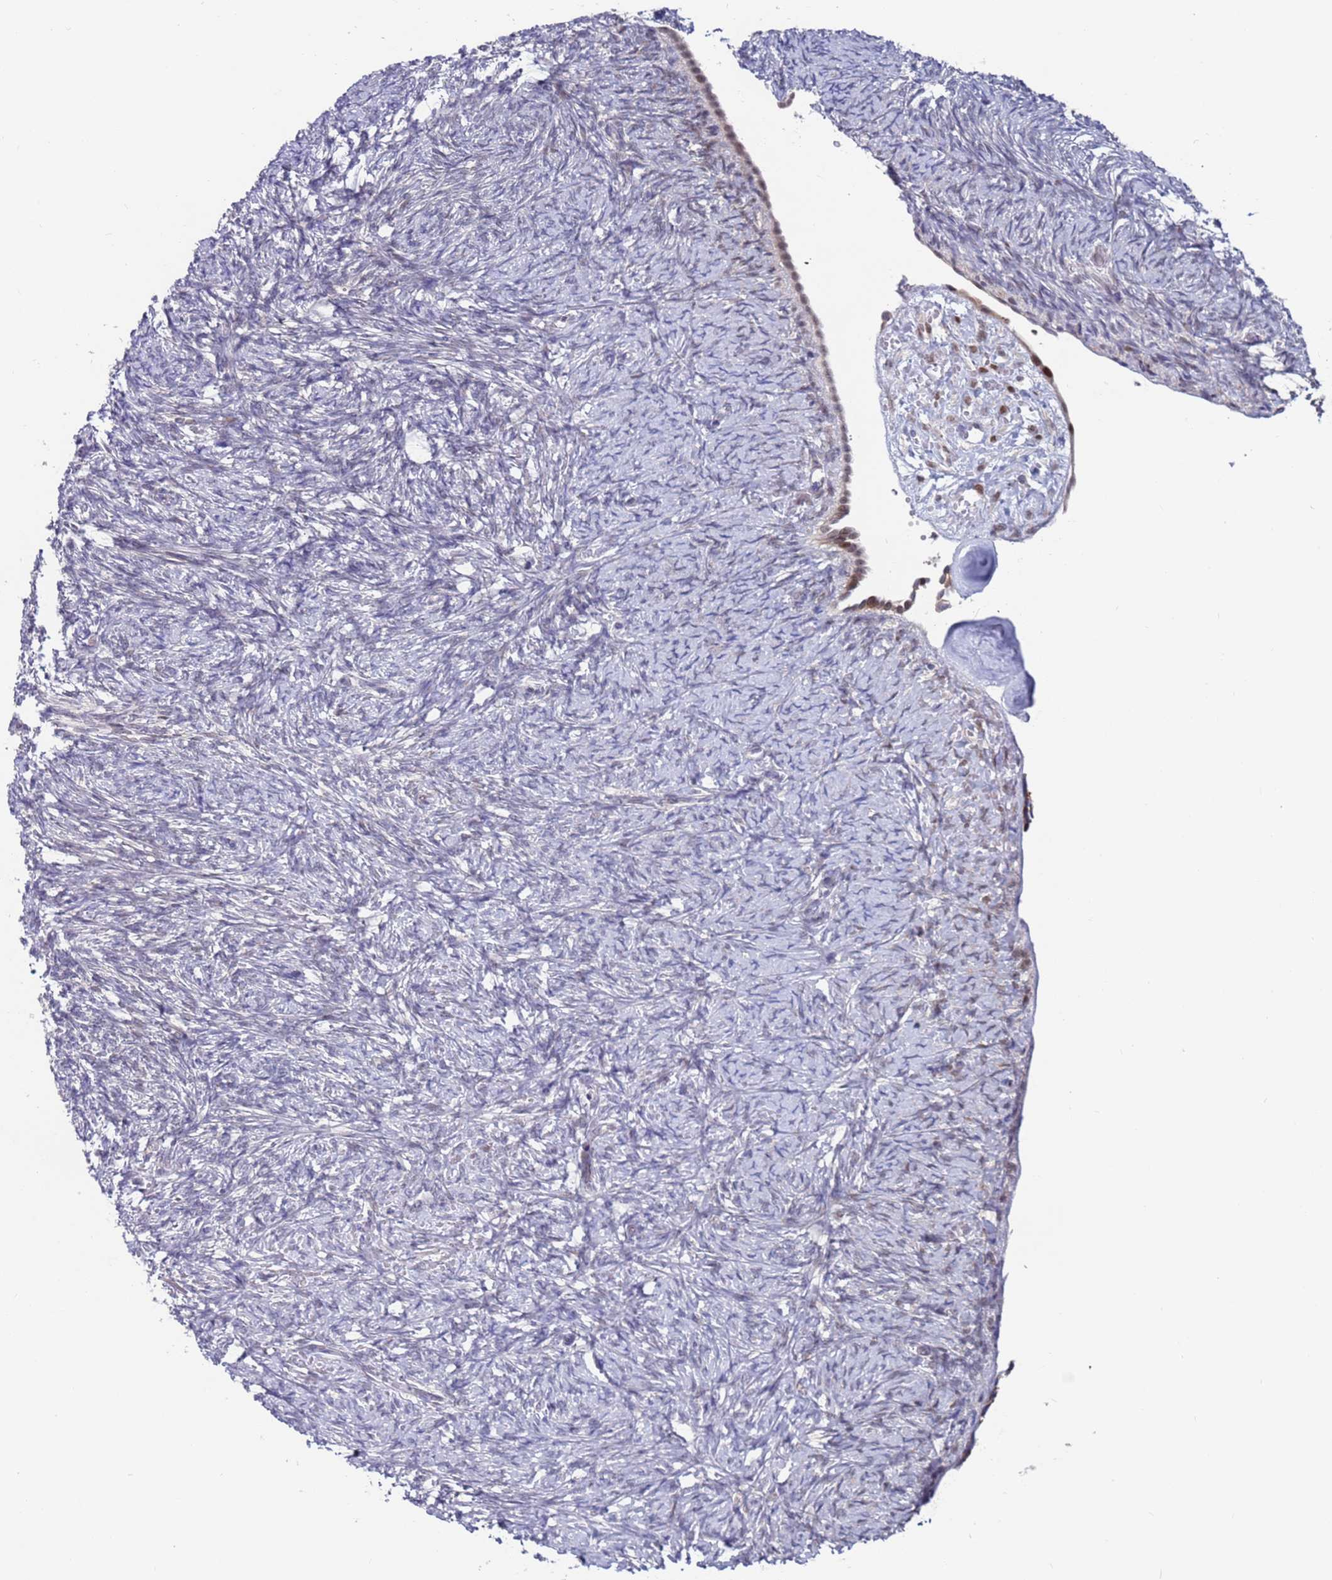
{"staining": {"intensity": "negative", "quantity": "none", "location": "none"}, "tissue": "ovary", "cell_type": "Ovarian stroma cells", "image_type": "normal", "snomed": [{"axis": "morphology", "description": "Normal tissue, NOS"}, {"axis": "topography", "description": "Ovary"}], "caption": "This is an immunohistochemistry (IHC) micrograph of unremarkable ovary. There is no staining in ovarian stroma cells.", "gene": "FBXO27", "patient": {"sex": "female", "age": 41}}